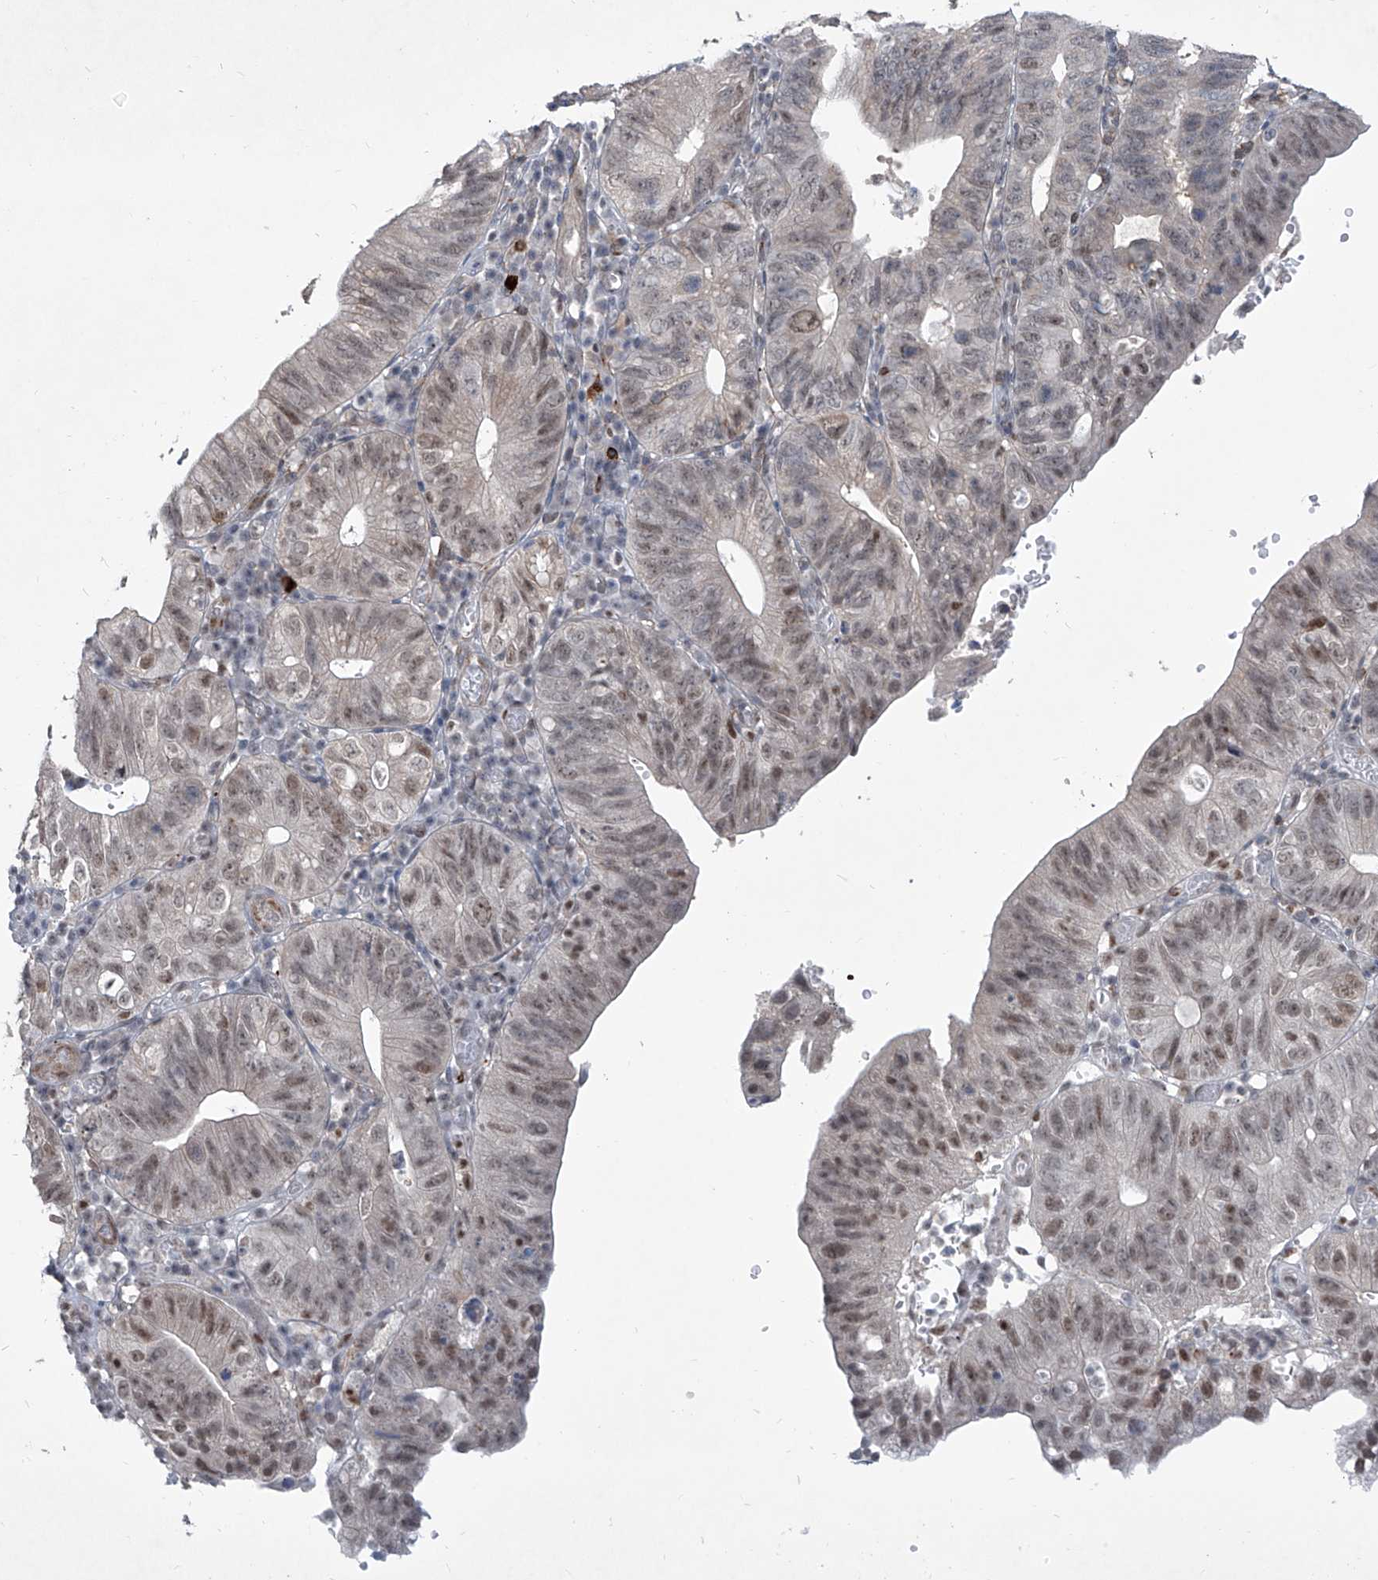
{"staining": {"intensity": "moderate", "quantity": "25%-75%", "location": "nuclear"}, "tissue": "stomach cancer", "cell_type": "Tumor cells", "image_type": "cancer", "snomed": [{"axis": "morphology", "description": "Adenocarcinoma, NOS"}, {"axis": "topography", "description": "Stomach"}], "caption": "Tumor cells demonstrate medium levels of moderate nuclear expression in approximately 25%-75% of cells in adenocarcinoma (stomach). (DAB IHC, brown staining for protein, blue staining for nuclei).", "gene": "ZBTB48", "patient": {"sex": "male", "age": 59}}